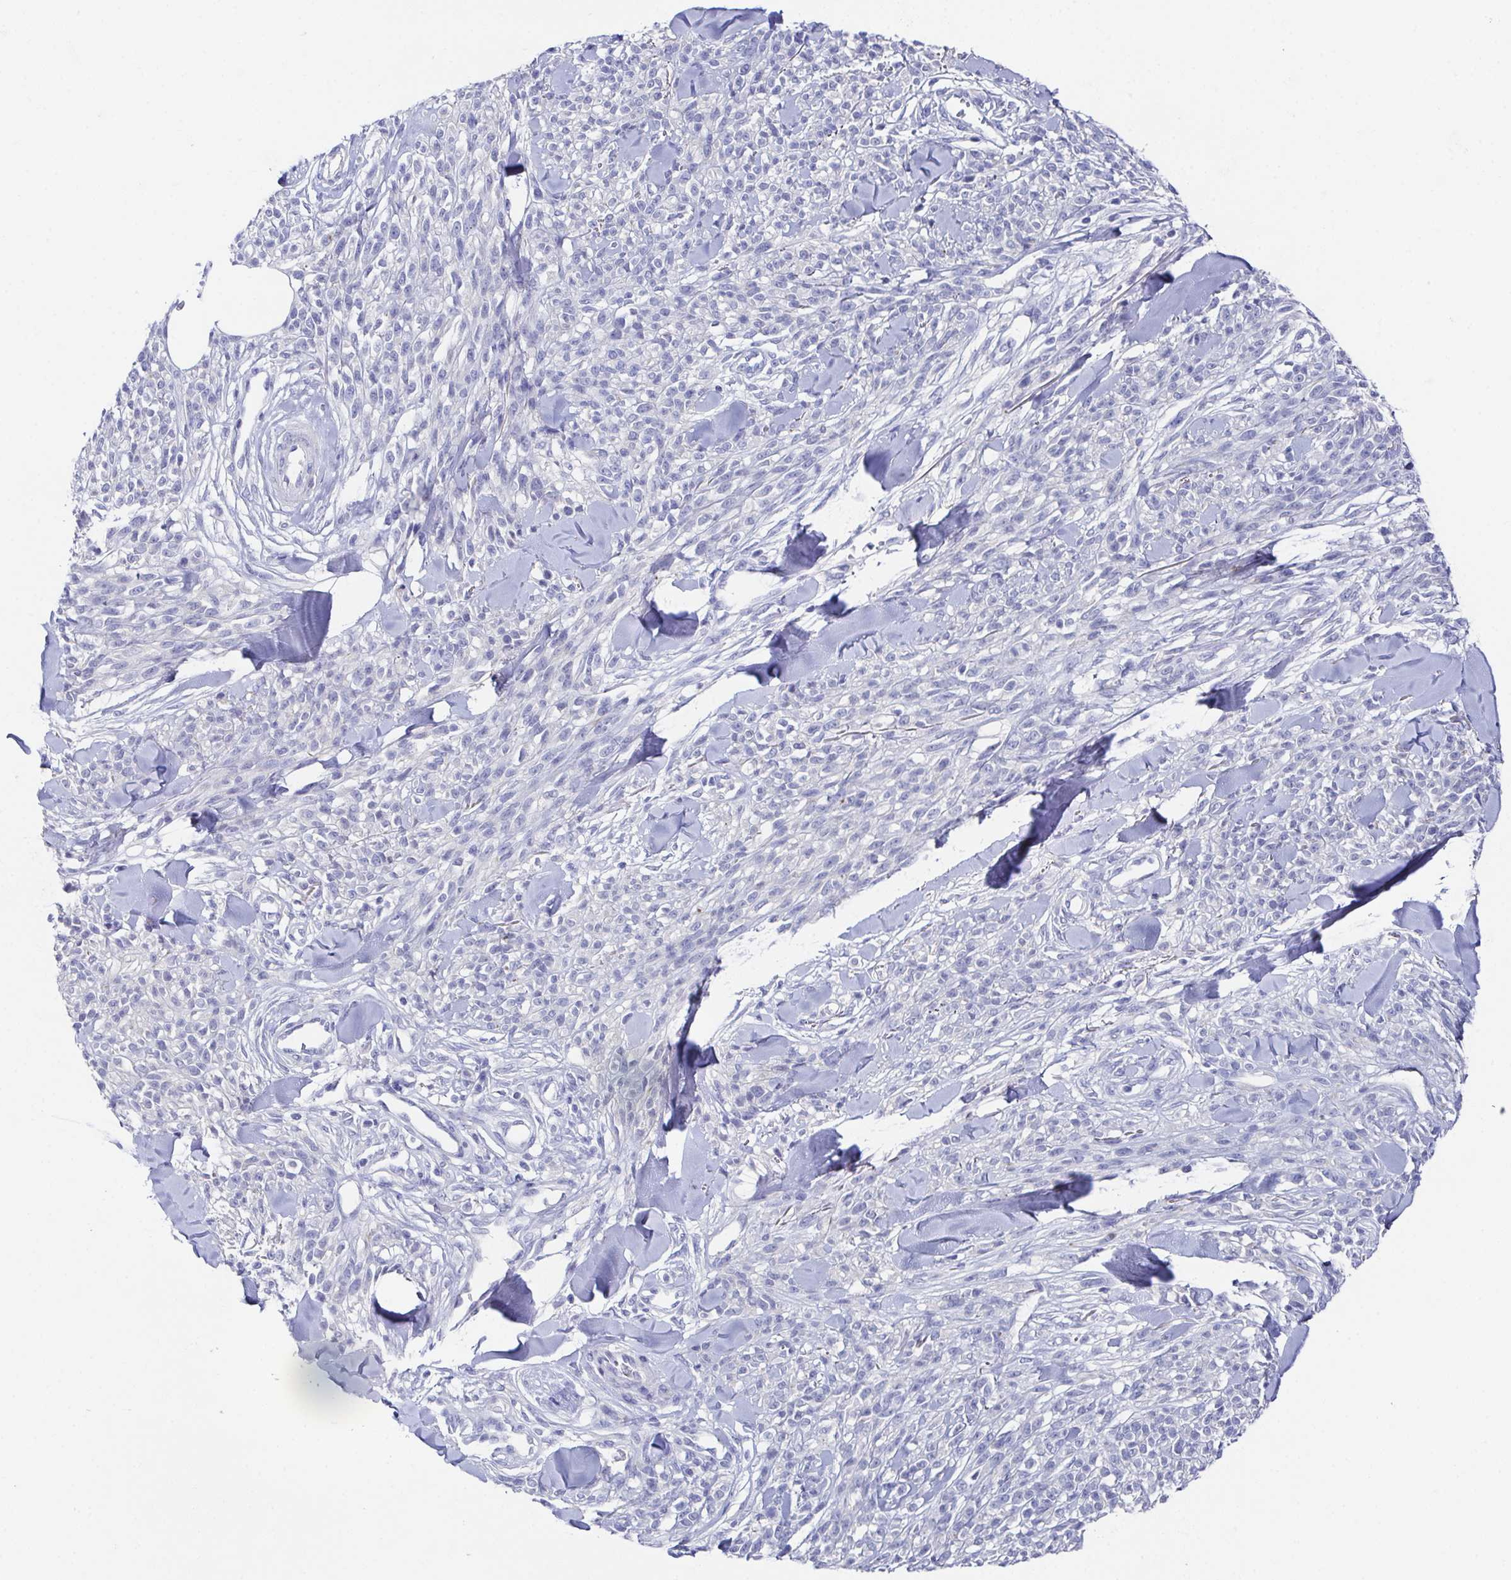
{"staining": {"intensity": "negative", "quantity": "none", "location": "none"}, "tissue": "melanoma", "cell_type": "Tumor cells", "image_type": "cancer", "snomed": [{"axis": "morphology", "description": "Malignant melanoma, NOS"}, {"axis": "topography", "description": "Skin"}, {"axis": "topography", "description": "Skin of trunk"}], "caption": "Tumor cells are negative for brown protein staining in melanoma.", "gene": "SSC4D", "patient": {"sex": "male", "age": 74}}